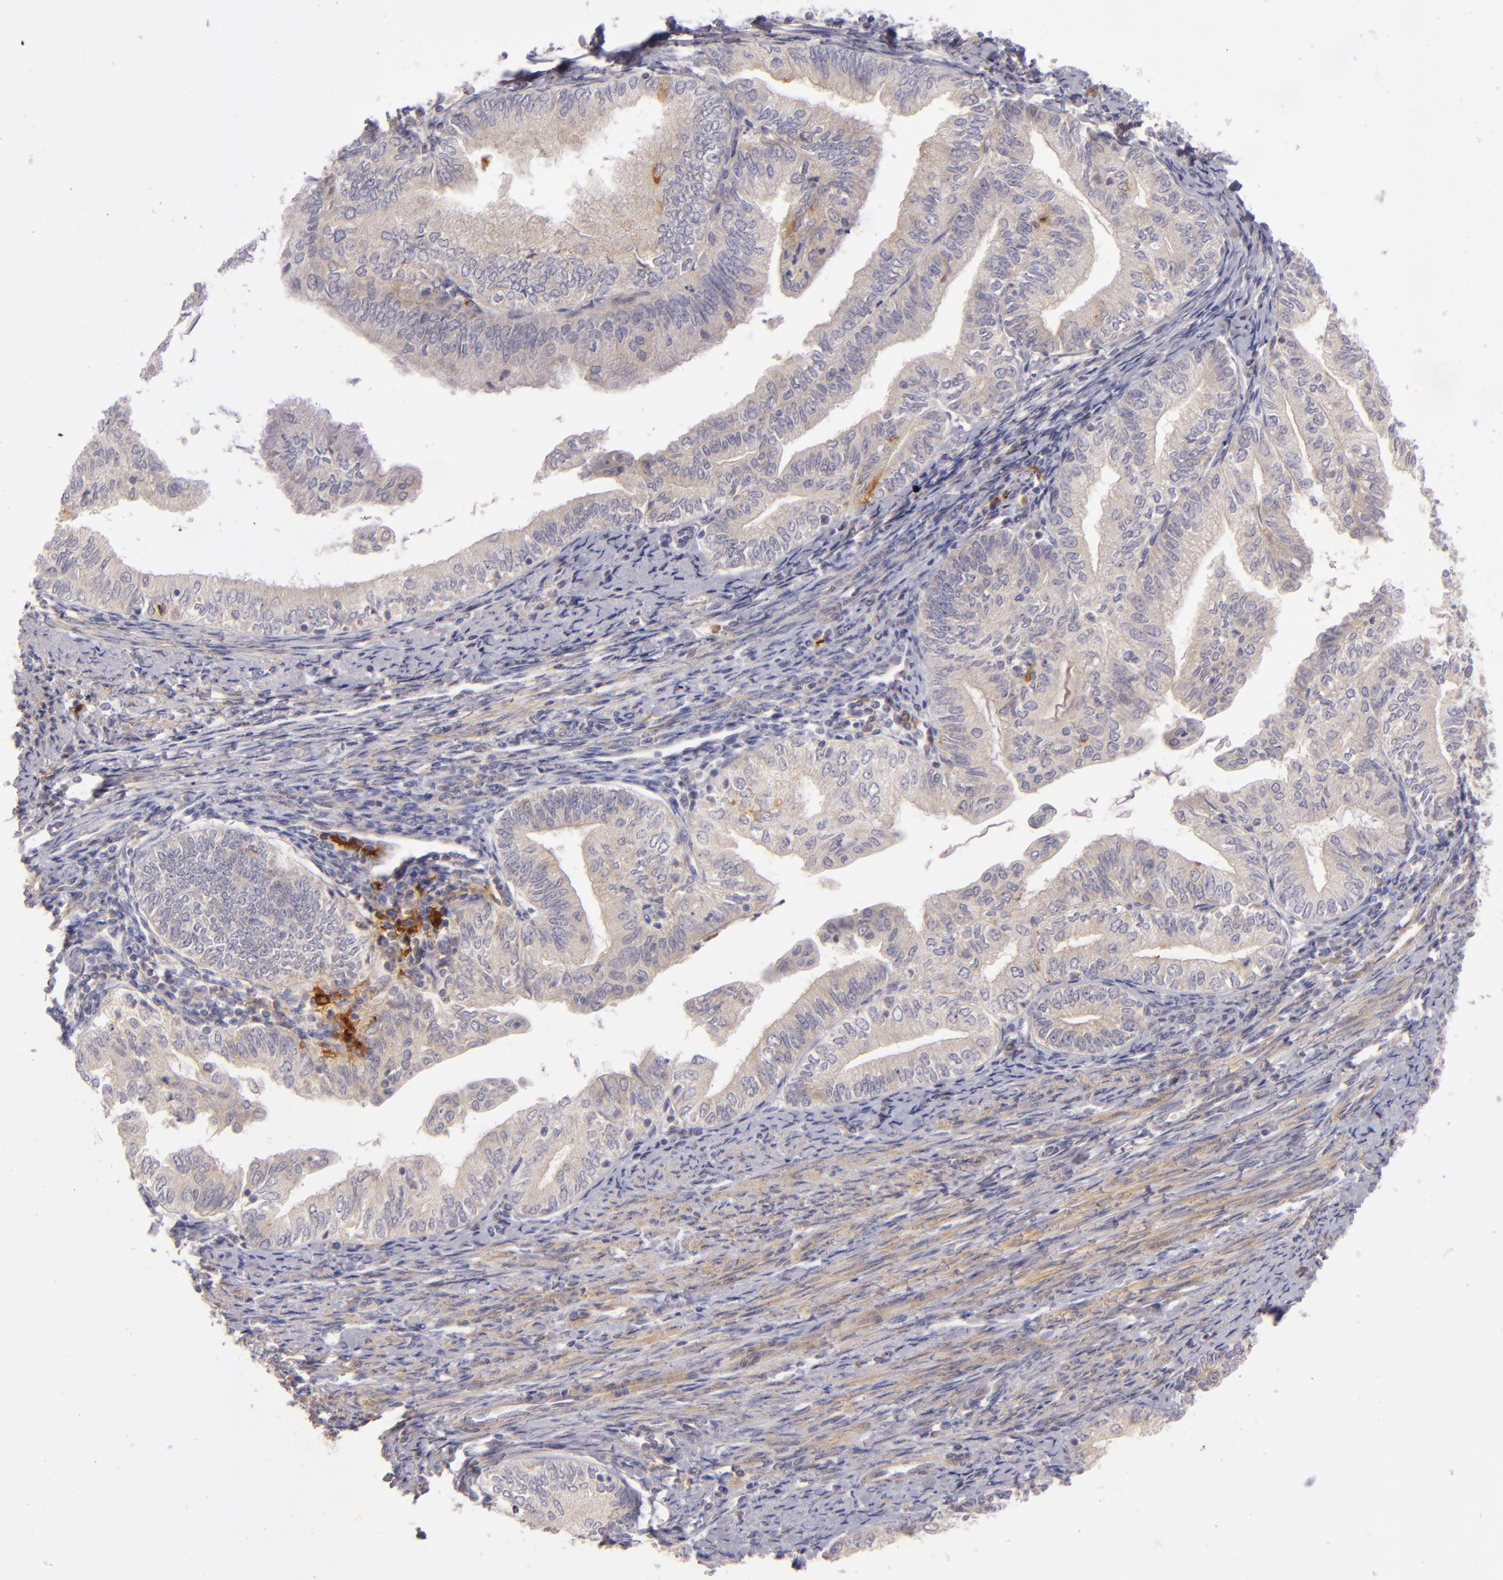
{"staining": {"intensity": "weak", "quantity": "<25%", "location": "cytoplasmic/membranous"}, "tissue": "endometrial cancer", "cell_type": "Tumor cells", "image_type": "cancer", "snomed": [{"axis": "morphology", "description": "Adenocarcinoma, NOS"}, {"axis": "topography", "description": "Endometrium"}], "caption": "A high-resolution photomicrograph shows IHC staining of endometrial cancer, which shows no significant staining in tumor cells.", "gene": "CD83", "patient": {"sex": "female", "age": 66}}